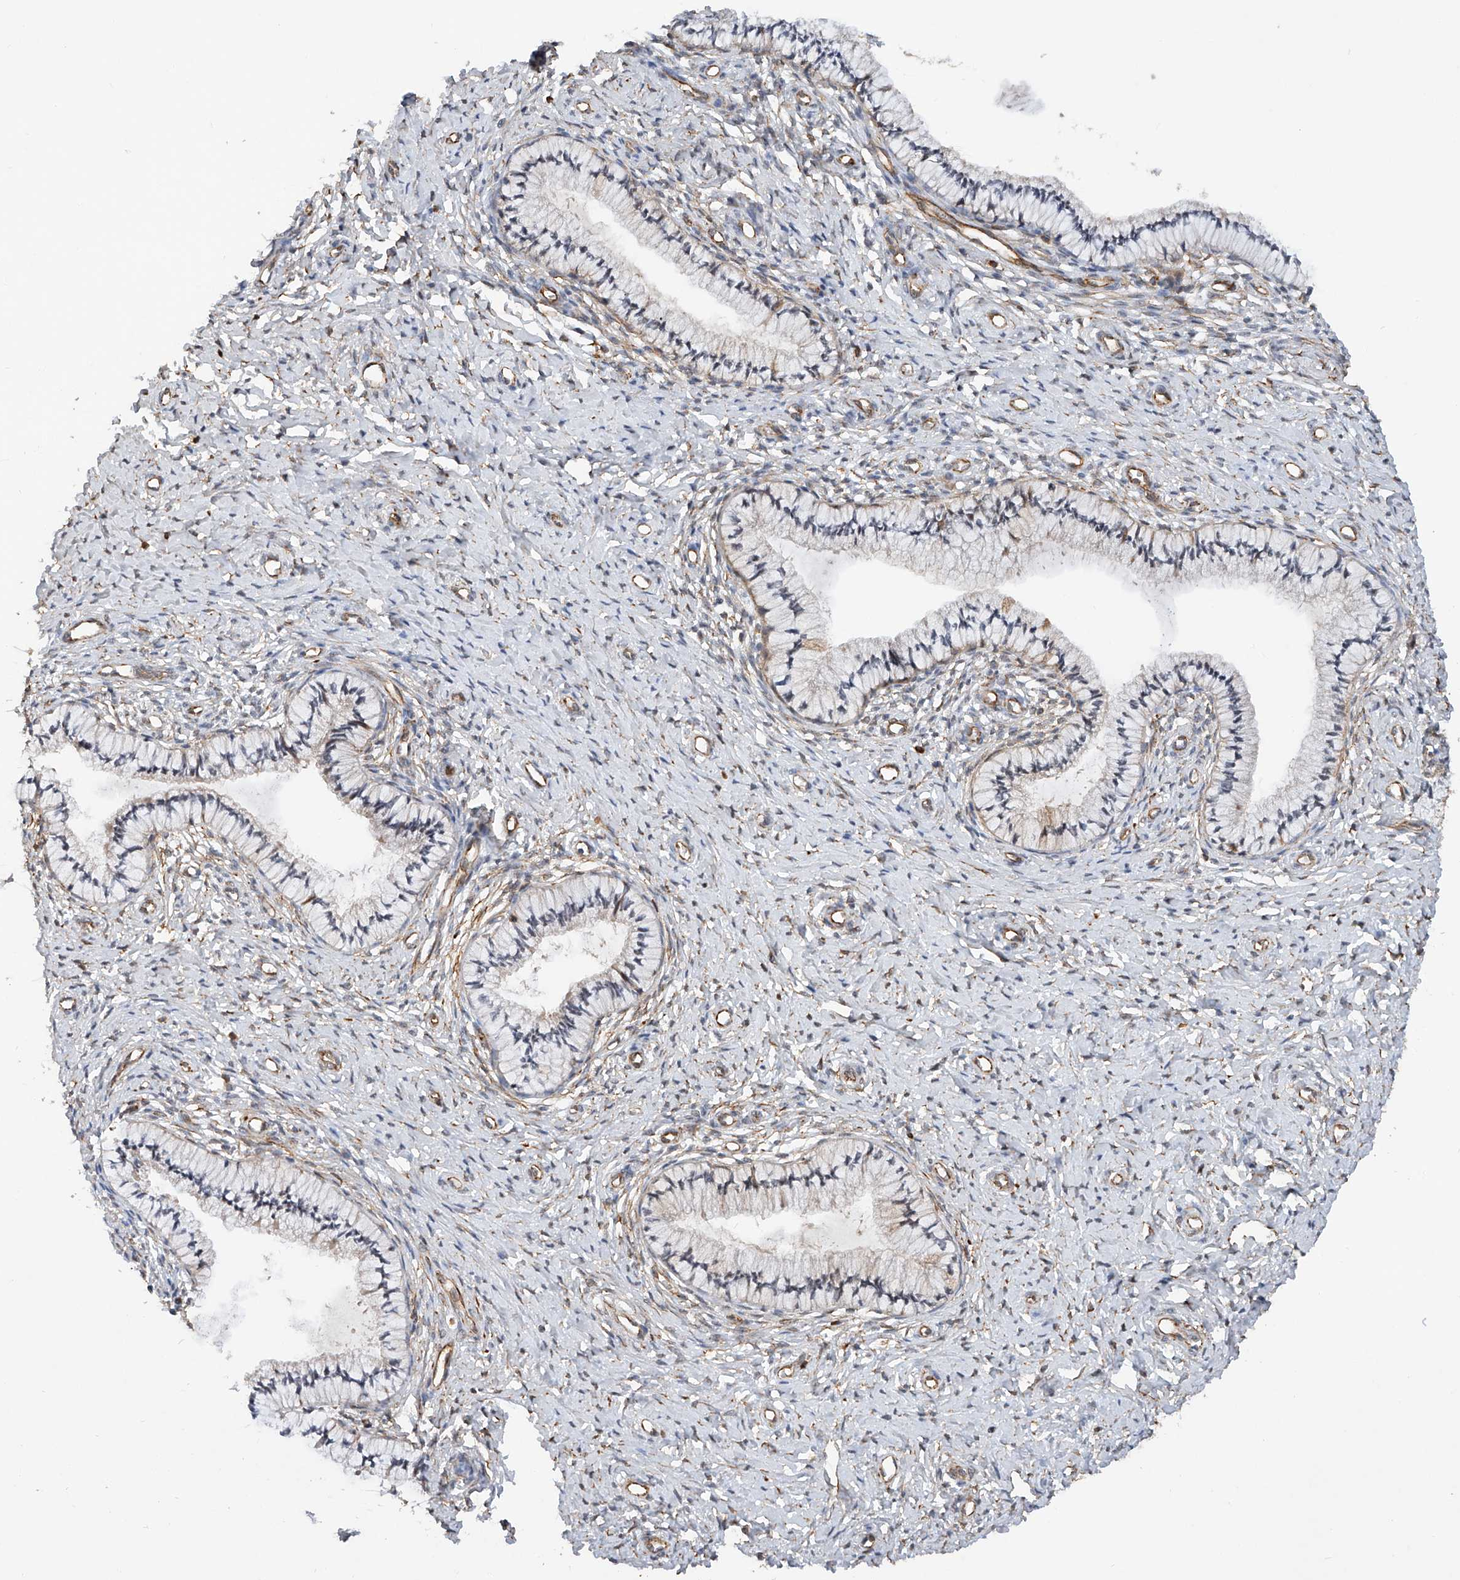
{"staining": {"intensity": "moderate", "quantity": "<25%", "location": "cytoplasmic/membranous"}, "tissue": "cervix", "cell_type": "Glandular cells", "image_type": "normal", "snomed": [{"axis": "morphology", "description": "Normal tissue, NOS"}, {"axis": "topography", "description": "Cervix"}], "caption": "Moderate cytoplasmic/membranous positivity is seen in approximately <25% of glandular cells in benign cervix.", "gene": "AMD1", "patient": {"sex": "female", "age": 36}}